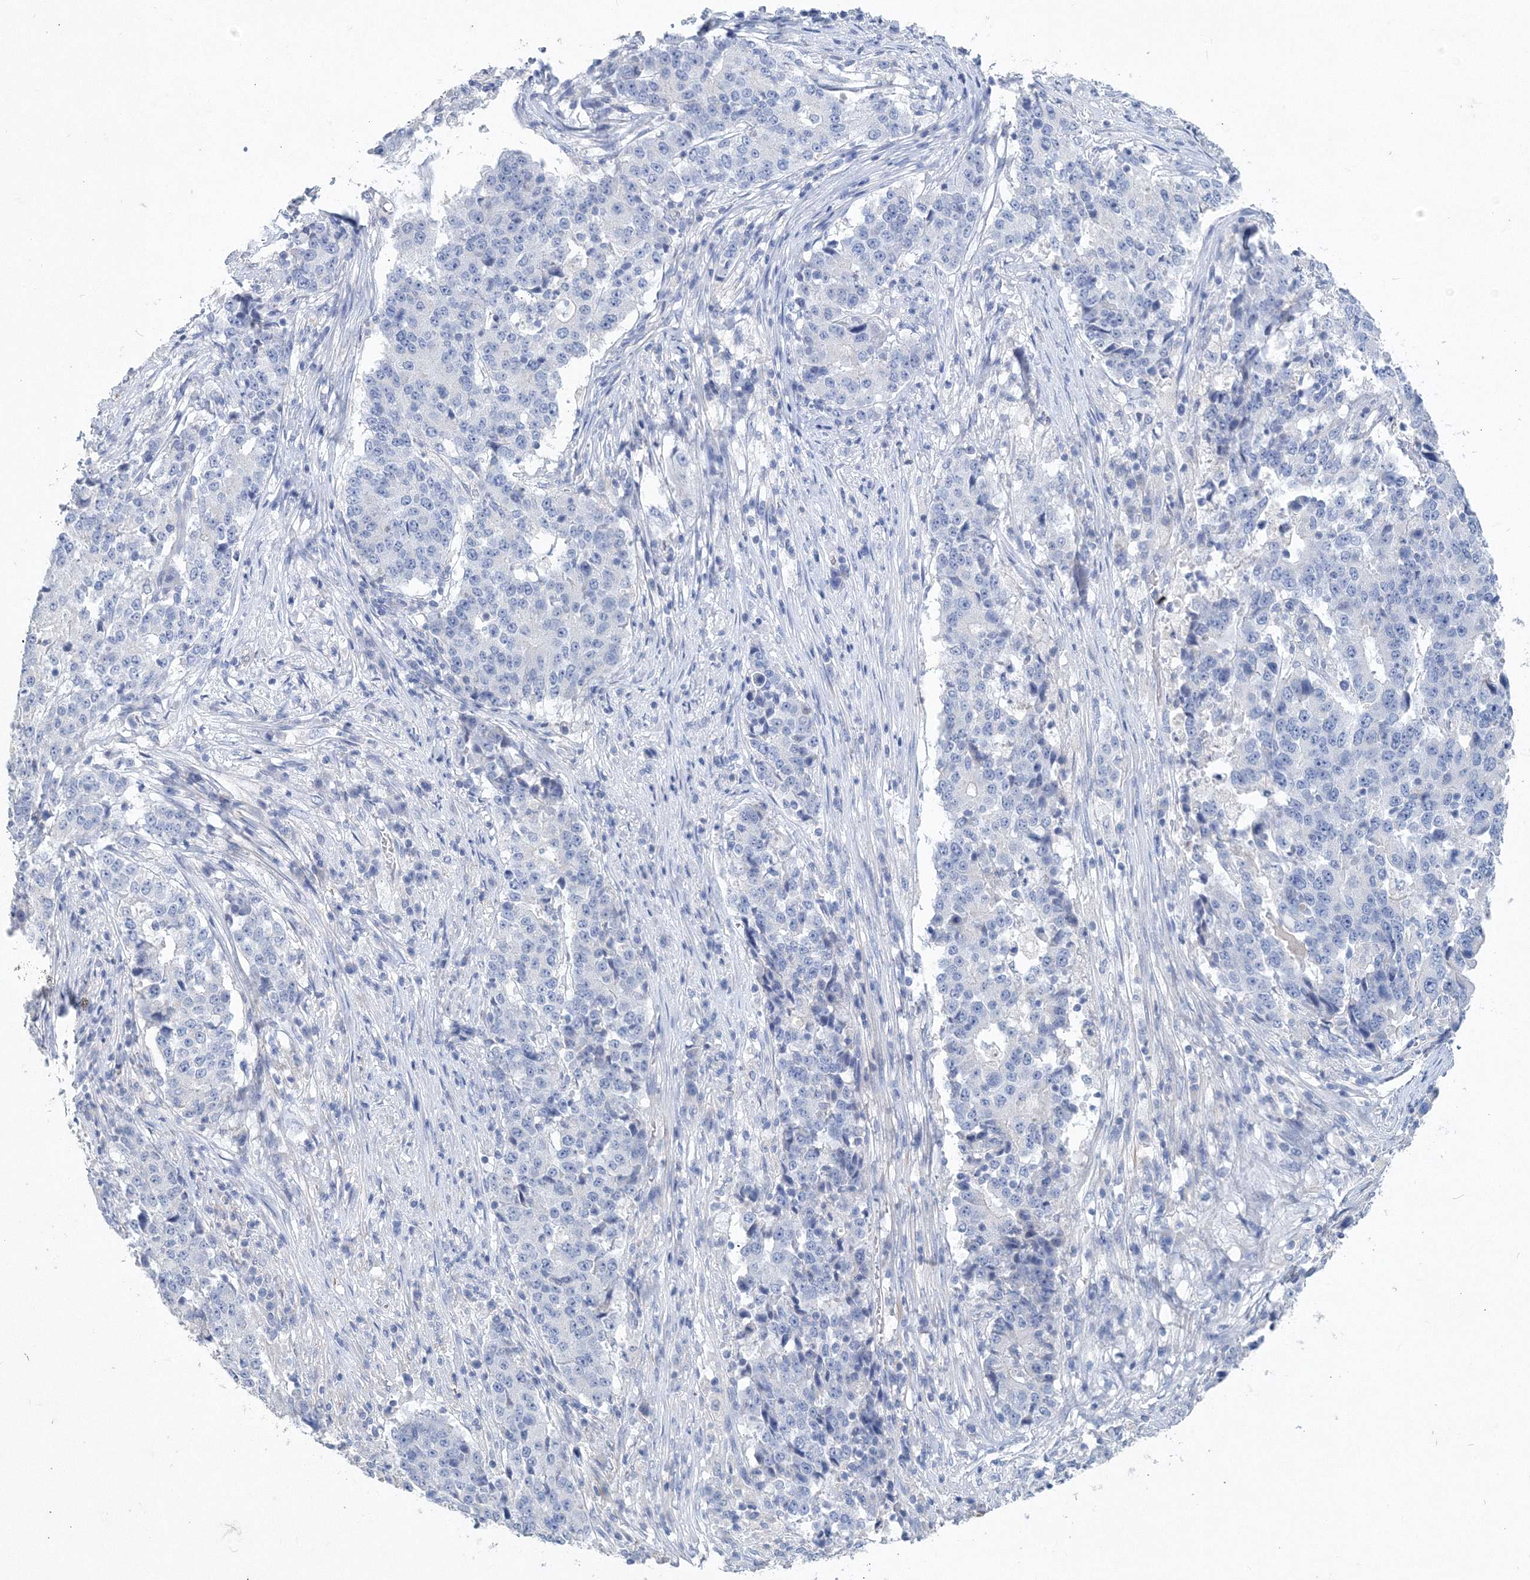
{"staining": {"intensity": "negative", "quantity": "none", "location": "none"}, "tissue": "stomach cancer", "cell_type": "Tumor cells", "image_type": "cancer", "snomed": [{"axis": "morphology", "description": "Adenocarcinoma, NOS"}, {"axis": "topography", "description": "Stomach"}], "caption": "Immunohistochemistry (IHC) histopathology image of human stomach cancer (adenocarcinoma) stained for a protein (brown), which reveals no expression in tumor cells.", "gene": "OSBPL6", "patient": {"sex": "male", "age": 59}}